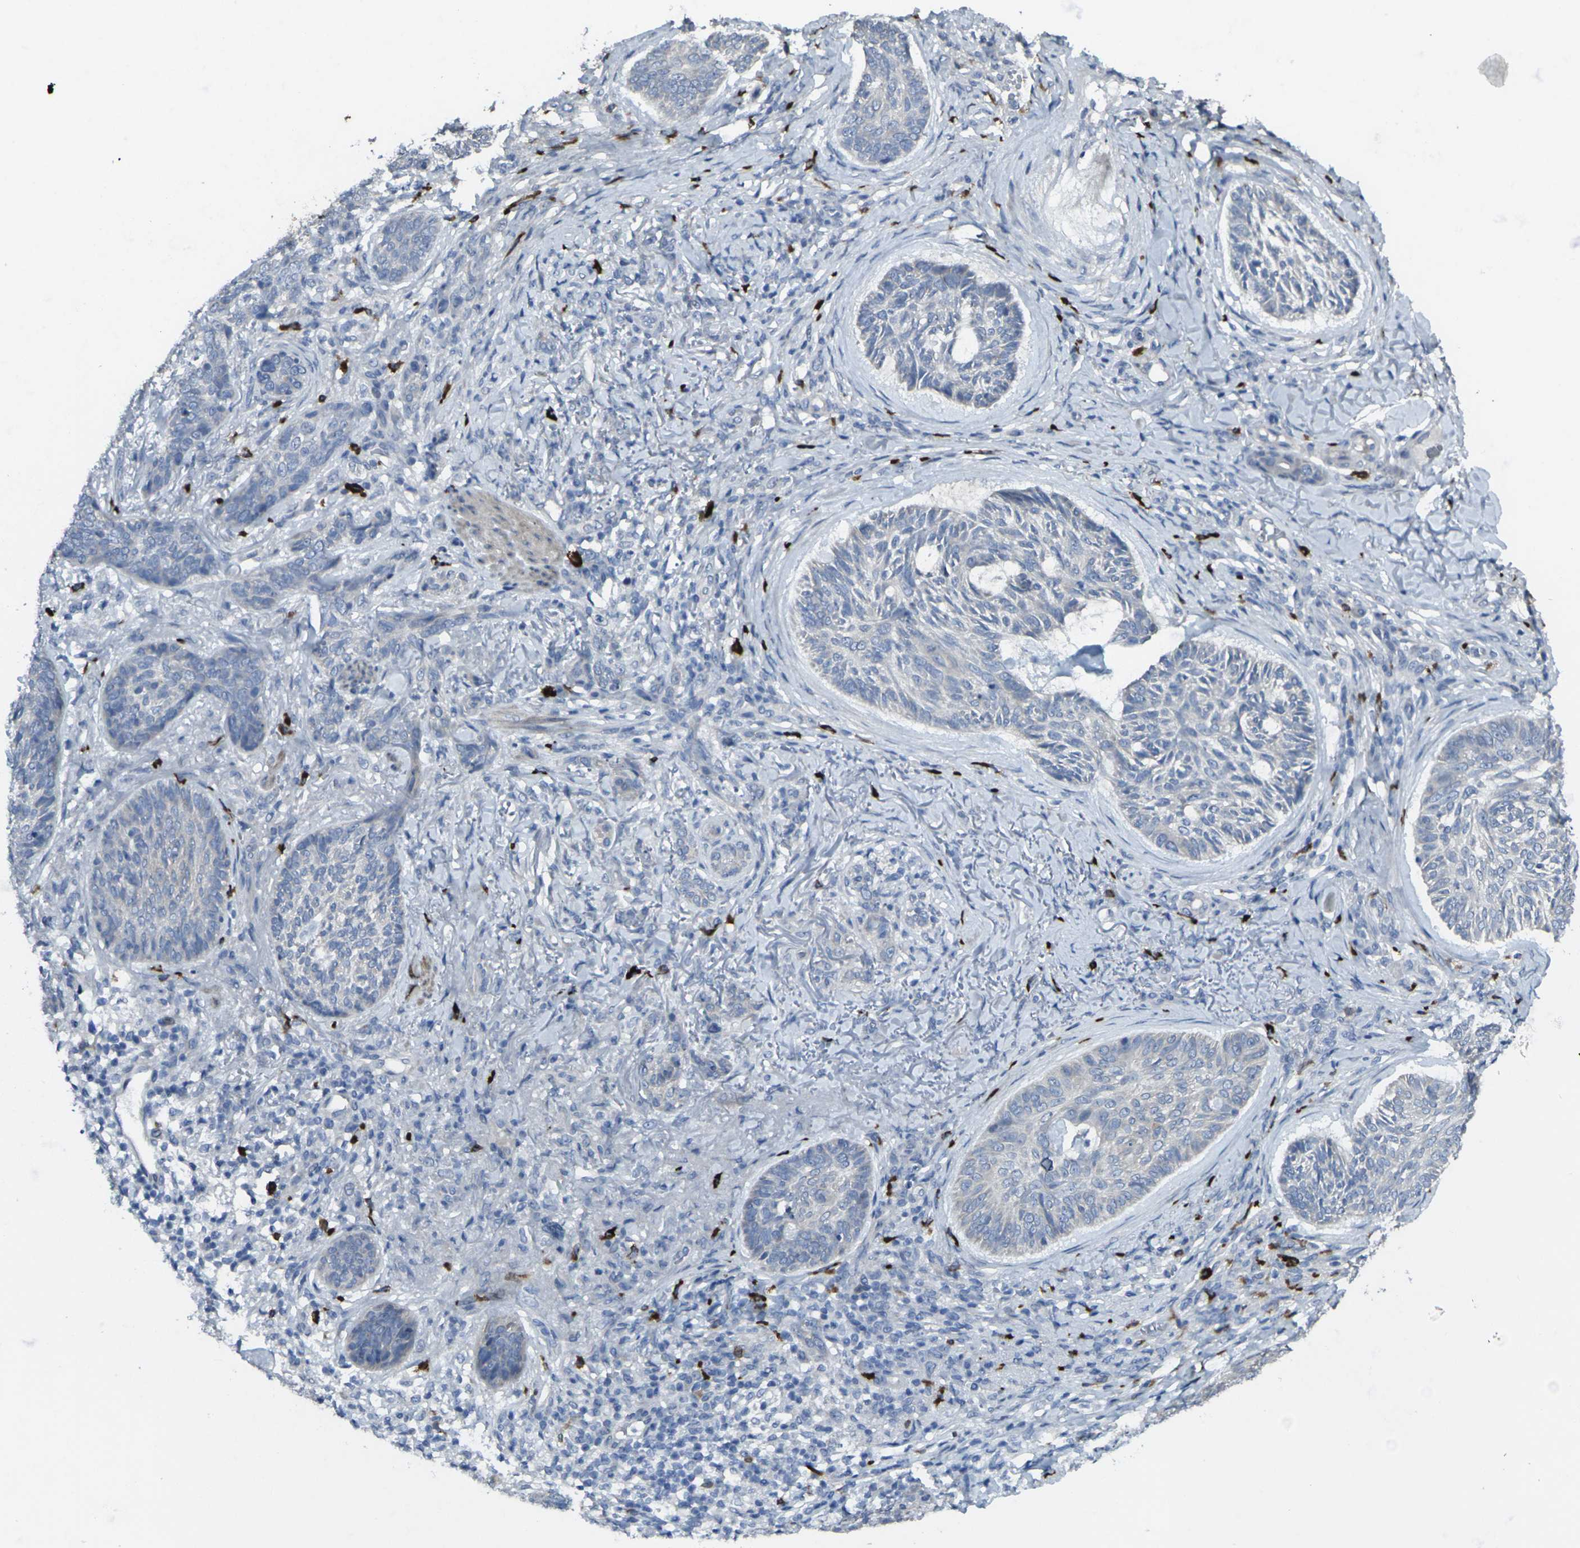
{"staining": {"intensity": "negative", "quantity": "none", "location": "none"}, "tissue": "skin cancer", "cell_type": "Tumor cells", "image_type": "cancer", "snomed": [{"axis": "morphology", "description": "Basal cell carcinoma"}, {"axis": "topography", "description": "Skin"}], "caption": "High magnification brightfield microscopy of skin cancer (basal cell carcinoma) stained with DAB (3,3'-diaminobenzidine) (brown) and counterstained with hematoxylin (blue): tumor cells show no significant positivity.", "gene": "CCR10", "patient": {"sex": "male", "age": 43}}